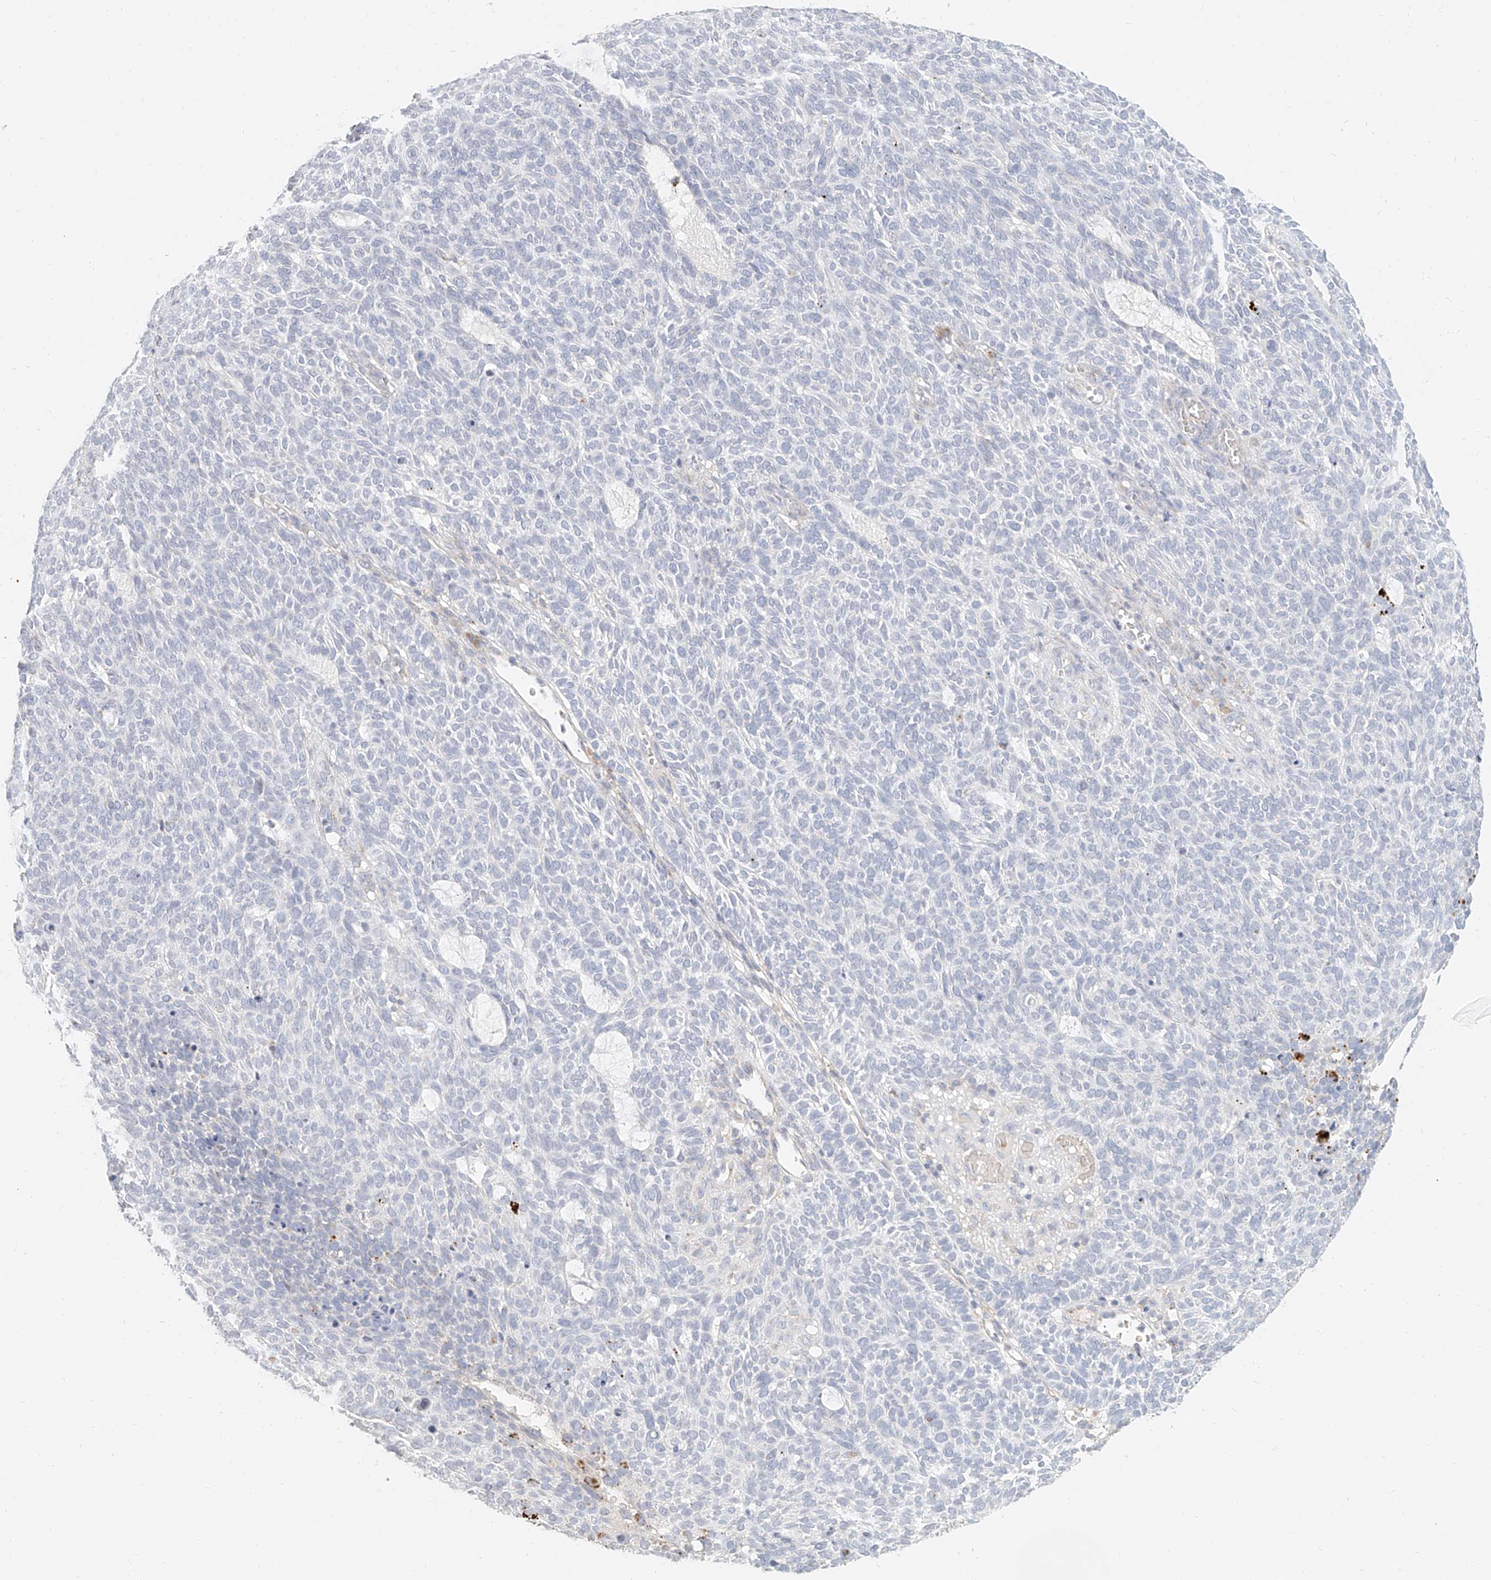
{"staining": {"intensity": "negative", "quantity": "none", "location": "none"}, "tissue": "skin cancer", "cell_type": "Tumor cells", "image_type": "cancer", "snomed": [{"axis": "morphology", "description": "Squamous cell carcinoma, NOS"}, {"axis": "topography", "description": "Skin"}], "caption": "Skin squamous cell carcinoma stained for a protein using immunohistochemistry (IHC) demonstrates no expression tumor cells.", "gene": "CXorf58", "patient": {"sex": "female", "age": 90}}